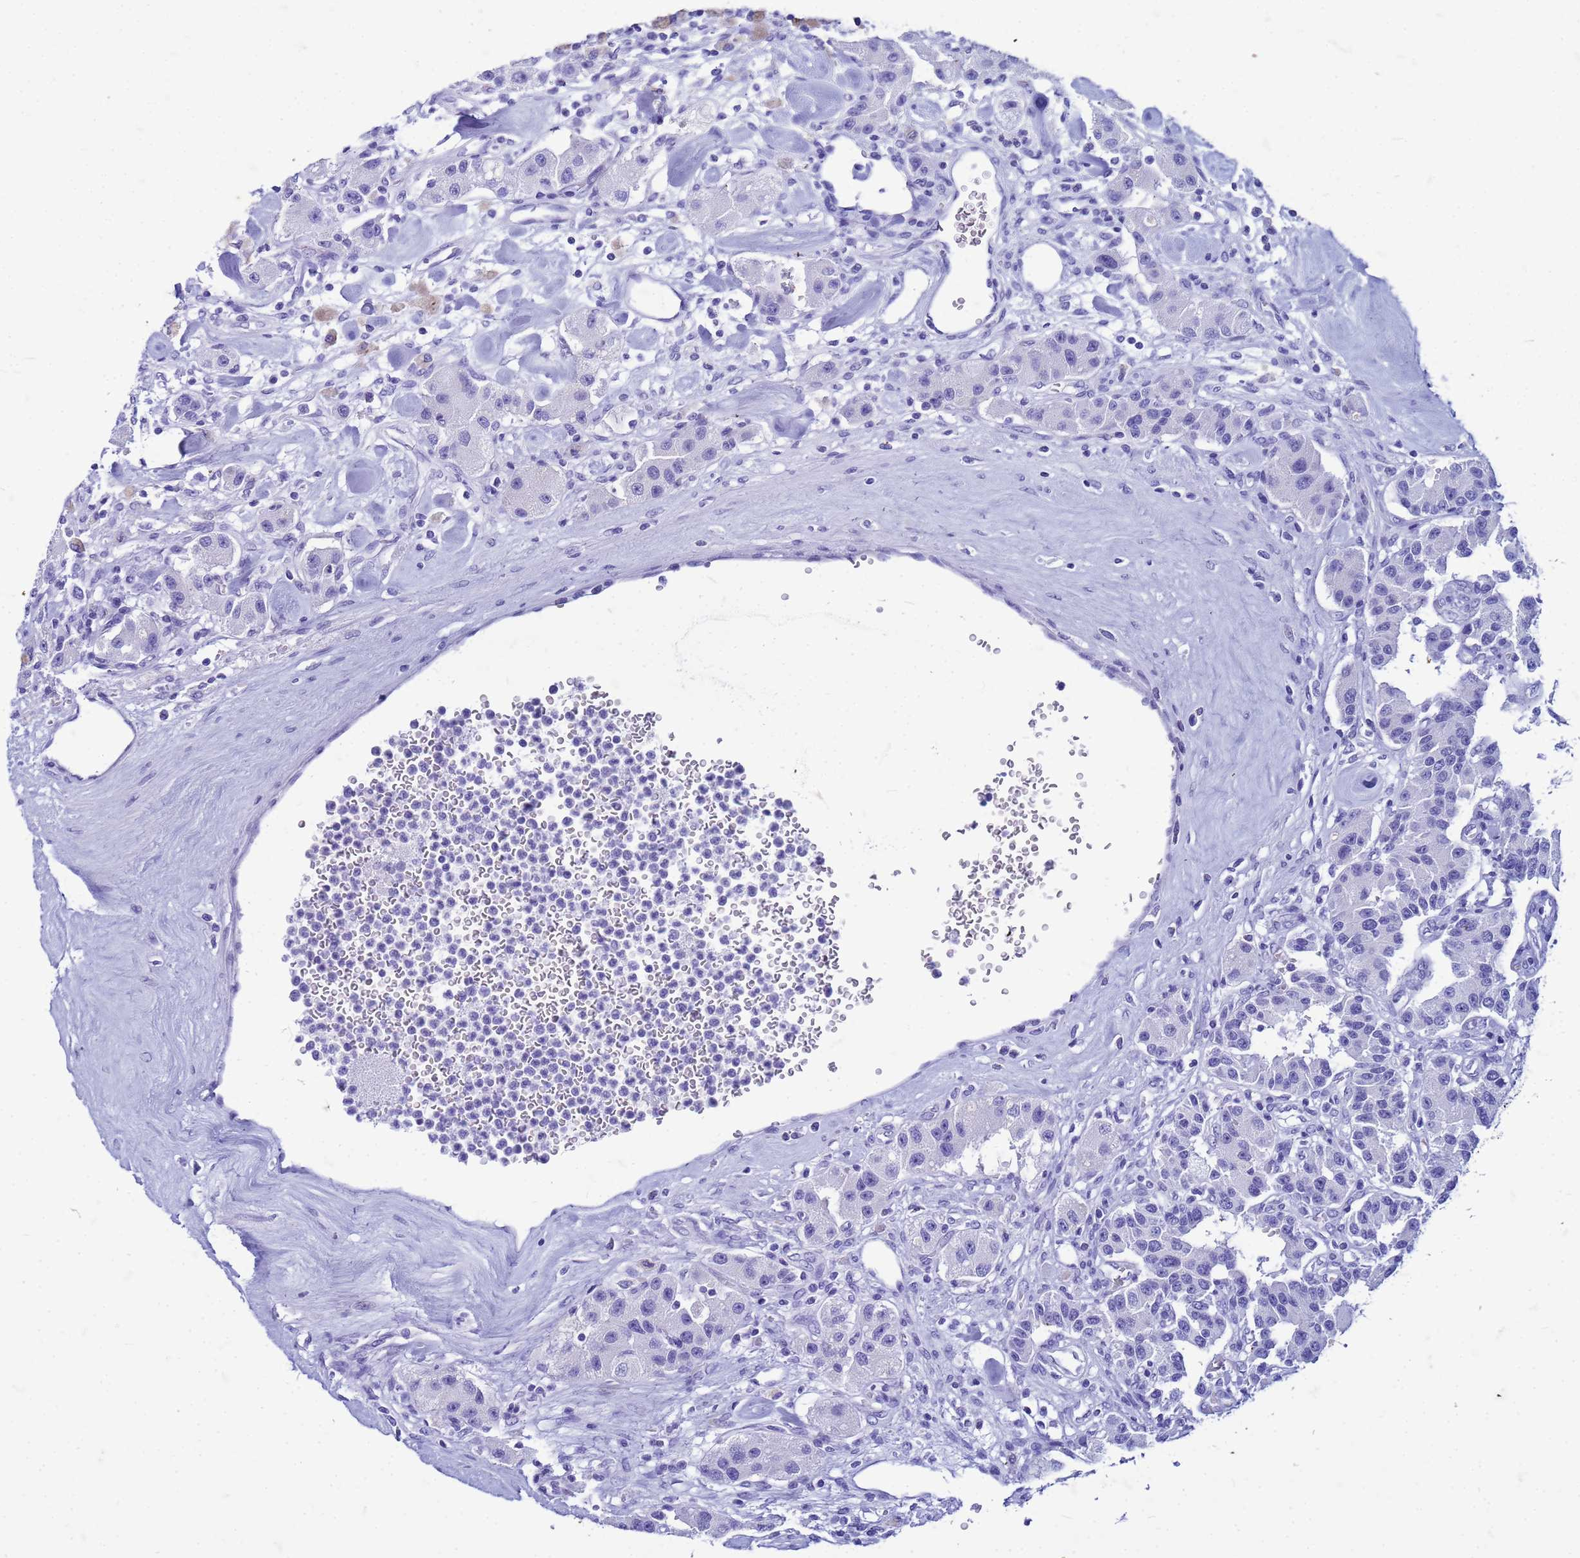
{"staining": {"intensity": "negative", "quantity": "none", "location": "none"}, "tissue": "carcinoid", "cell_type": "Tumor cells", "image_type": "cancer", "snomed": [{"axis": "morphology", "description": "Carcinoid, malignant, NOS"}, {"axis": "topography", "description": "Pancreas"}], "caption": "Immunohistochemical staining of human carcinoid (malignant) reveals no significant expression in tumor cells.", "gene": "CFAP100", "patient": {"sex": "male", "age": 41}}